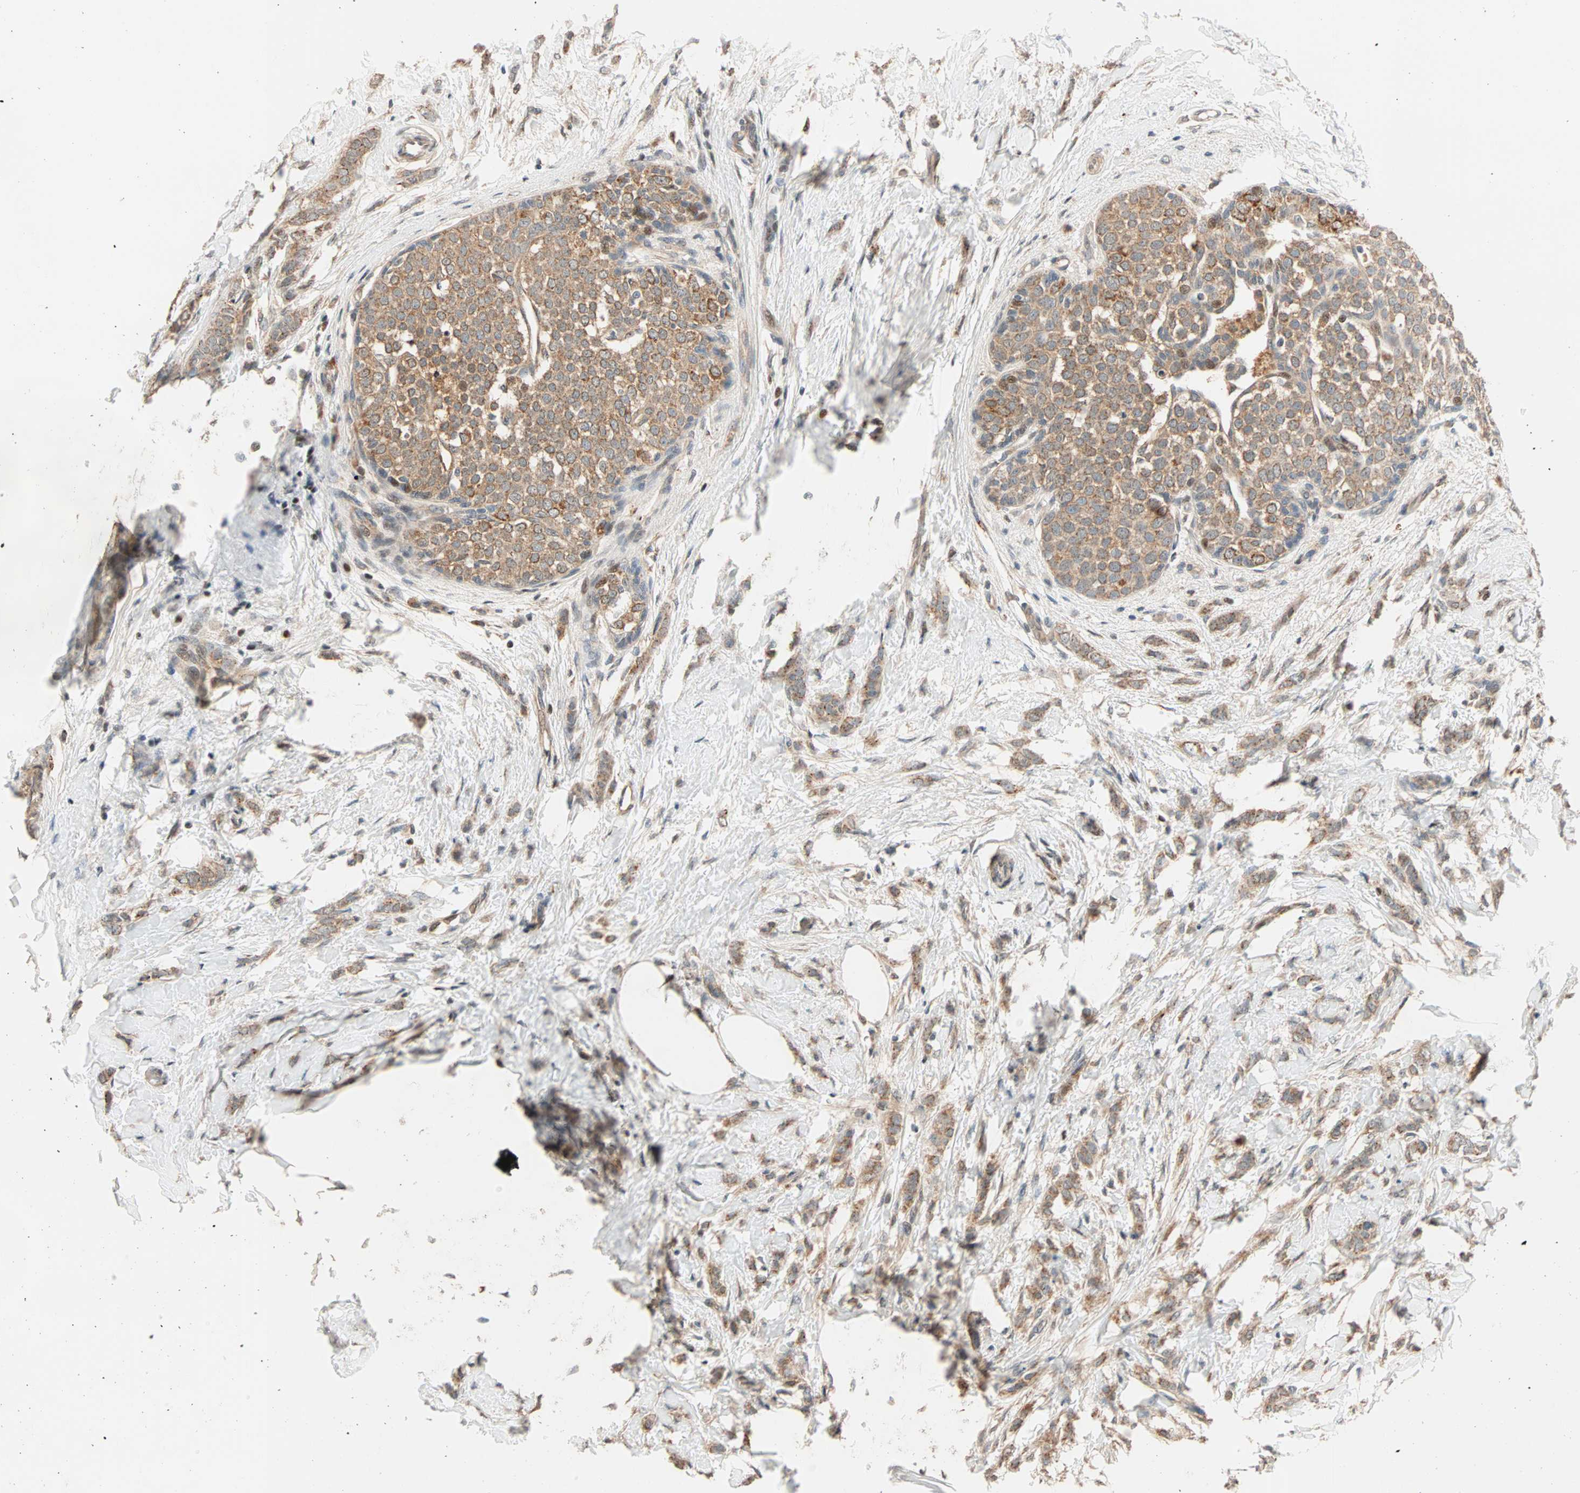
{"staining": {"intensity": "moderate", "quantity": ">75%", "location": "cytoplasmic/membranous"}, "tissue": "breast cancer", "cell_type": "Tumor cells", "image_type": "cancer", "snomed": [{"axis": "morphology", "description": "Lobular carcinoma, in situ"}, {"axis": "morphology", "description": "Lobular carcinoma"}, {"axis": "topography", "description": "Breast"}], "caption": "Brown immunohistochemical staining in lobular carcinoma (breast) shows moderate cytoplasmic/membranous staining in approximately >75% of tumor cells.", "gene": "HECW1", "patient": {"sex": "female", "age": 41}}